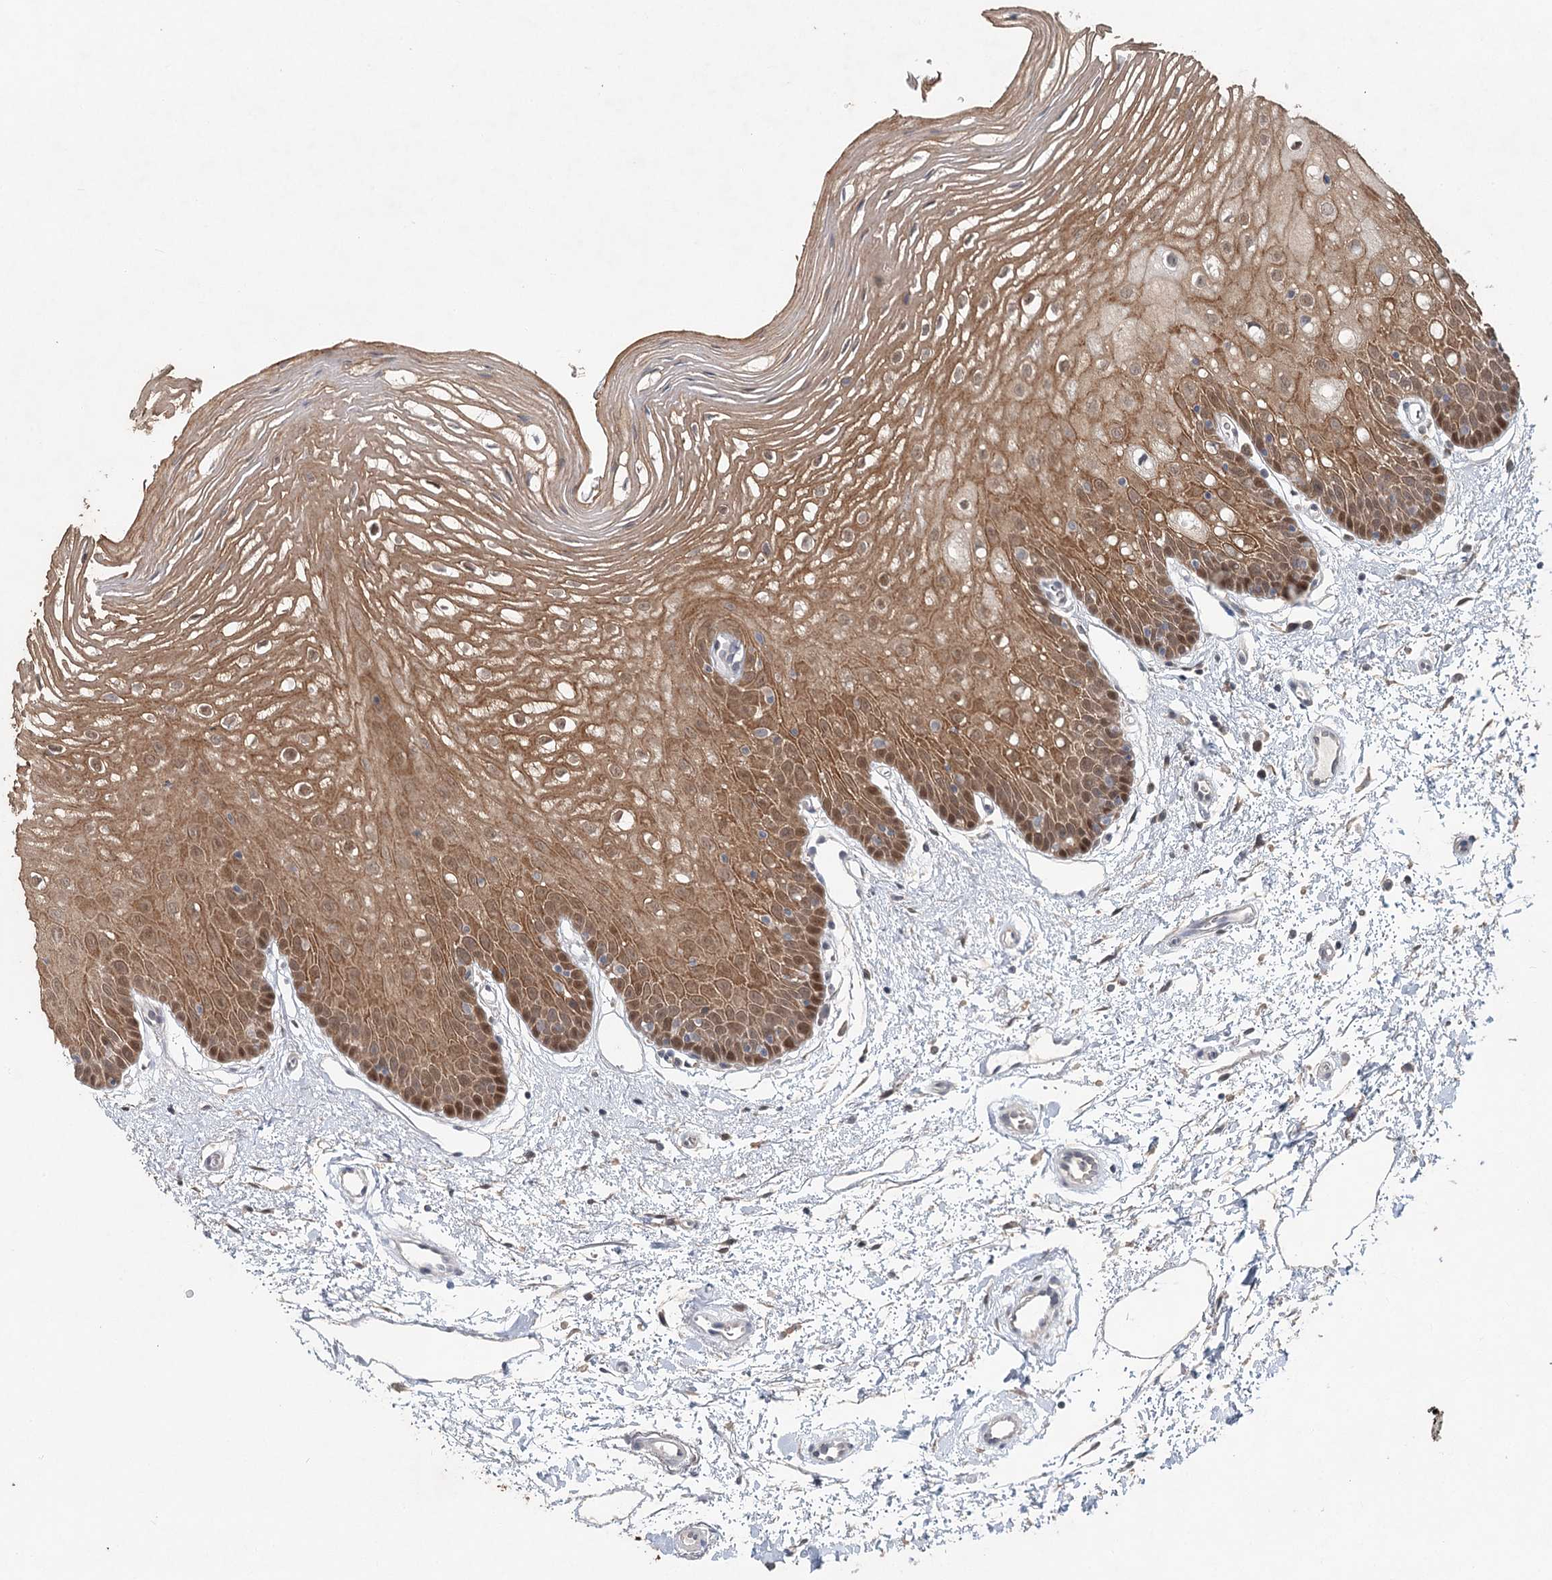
{"staining": {"intensity": "moderate", "quantity": ">75%", "location": "cytoplasmic/membranous,nuclear"}, "tissue": "oral mucosa", "cell_type": "Squamous epithelial cells", "image_type": "normal", "snomed": [{"axis": "morphology", "description": "Normal tissue, NOS"}, {"axis": "topography", "description": "Oral tissue"}, {"axis": "topography", "description": "Tounge, NOS"}], "caption": "Immunohistochemical staining of unremarkable human oral mucosa displays medium levels of moderate cytoplasmic/membranous,nuclear staining in about >75% of squamous epithelial cells. (DAB (3,3'-diaminobenzidine) IHC, brown staining for protein, blue staining for nuclei).", "gene": "ADK", "patient": {"sex": "female", "age": 73}}